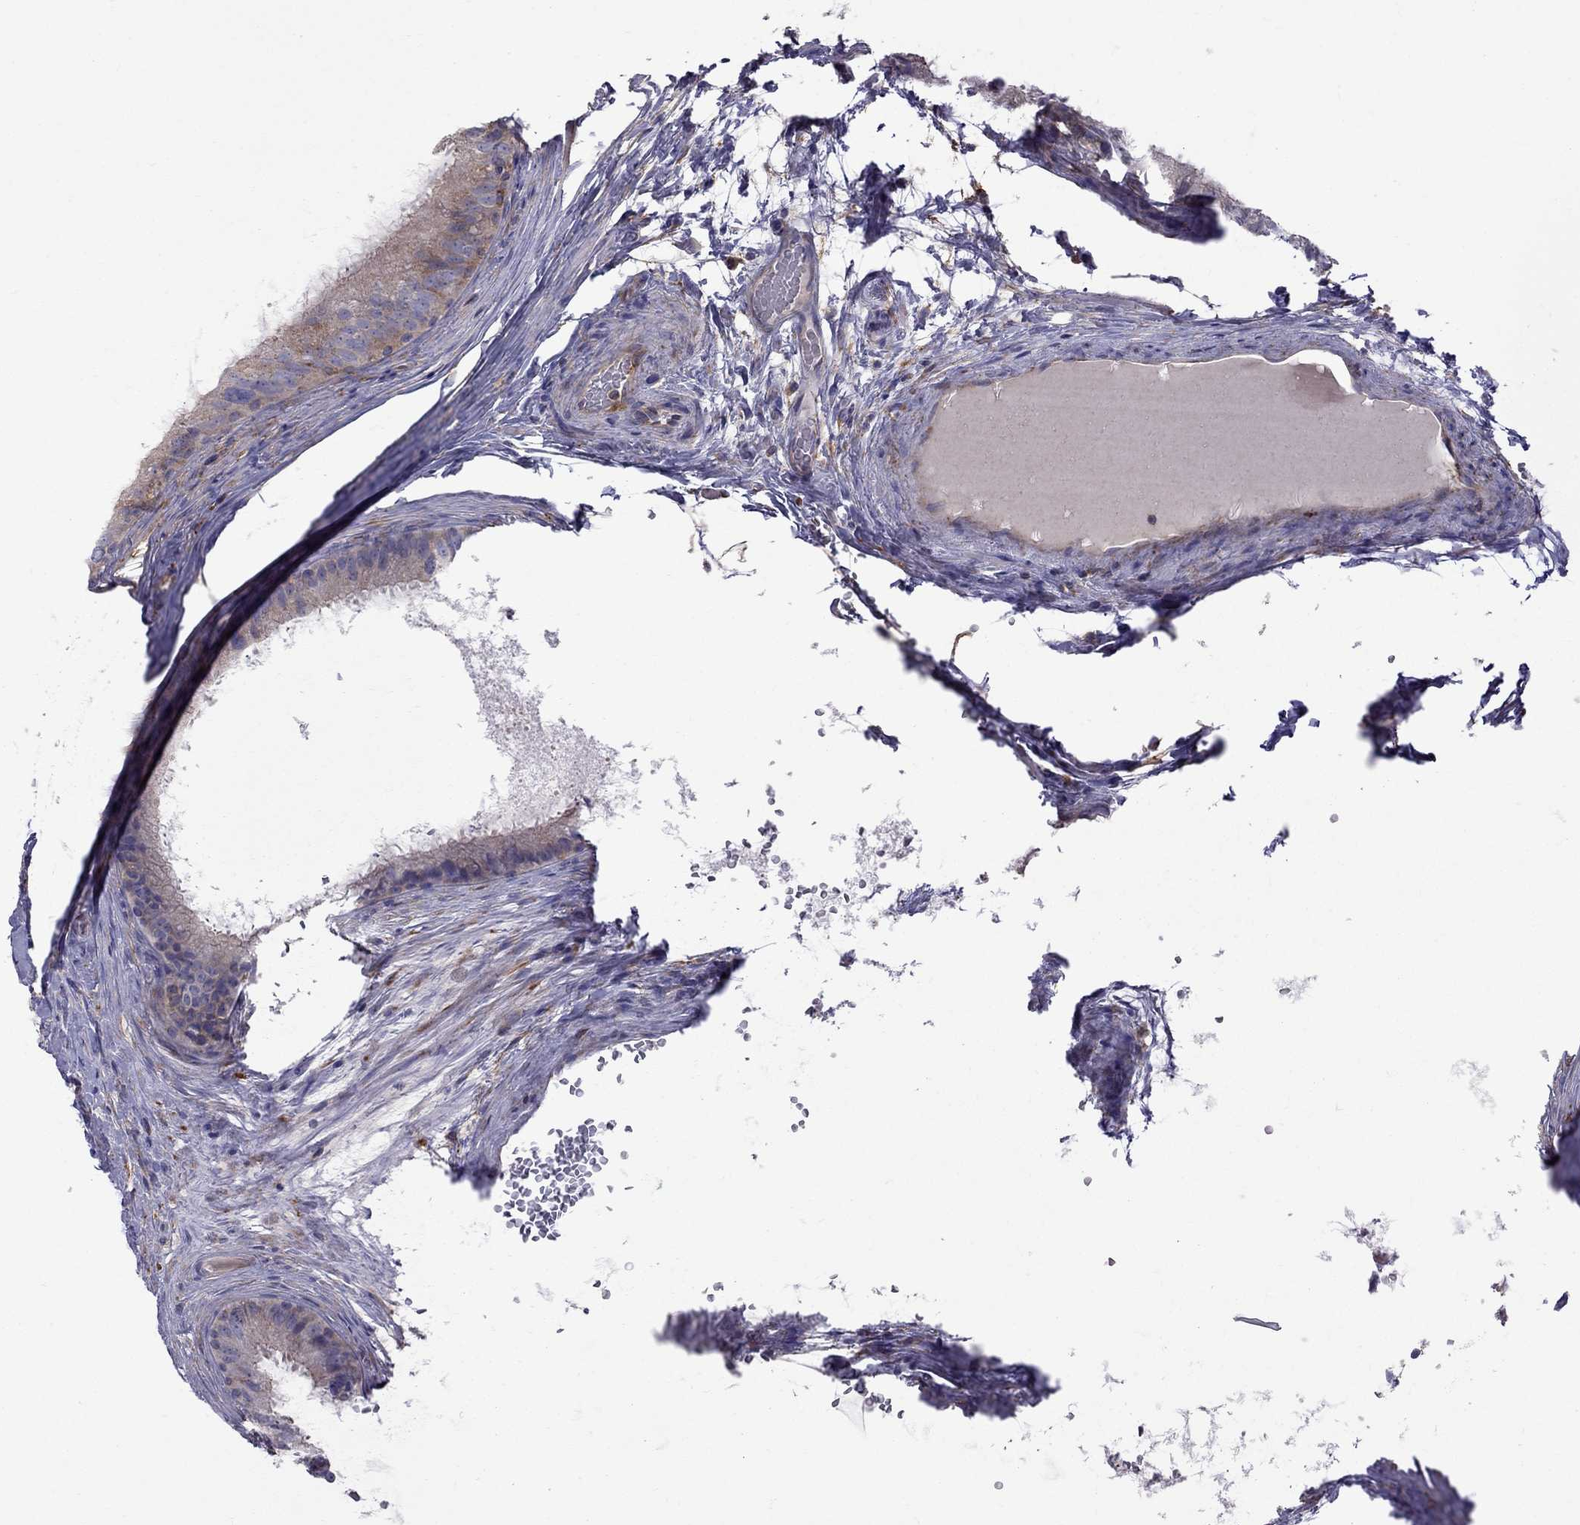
{"staining": {"intensity": "moderate", "quantity": "<25%", "location": "cytoplasmic/membranous"}, "tissue": "epididymis", "cell_type": "Glandular cells", "image_type": "normal", "snomed": [{"axis": "morphology", "description": "Normal tissue, NOS"}, {"axis": "topography", "description": "Epididymis"}], "caption": "IHC of normal epididymis shows low levels of moderate cytoplasmic/membranous staining in approximately <25% of glandular cells. (DAB IHC with brightfield microscopy, high magnification).", "gene": "EIF4E3", "patient": {"sex": "male", "age": 59}}